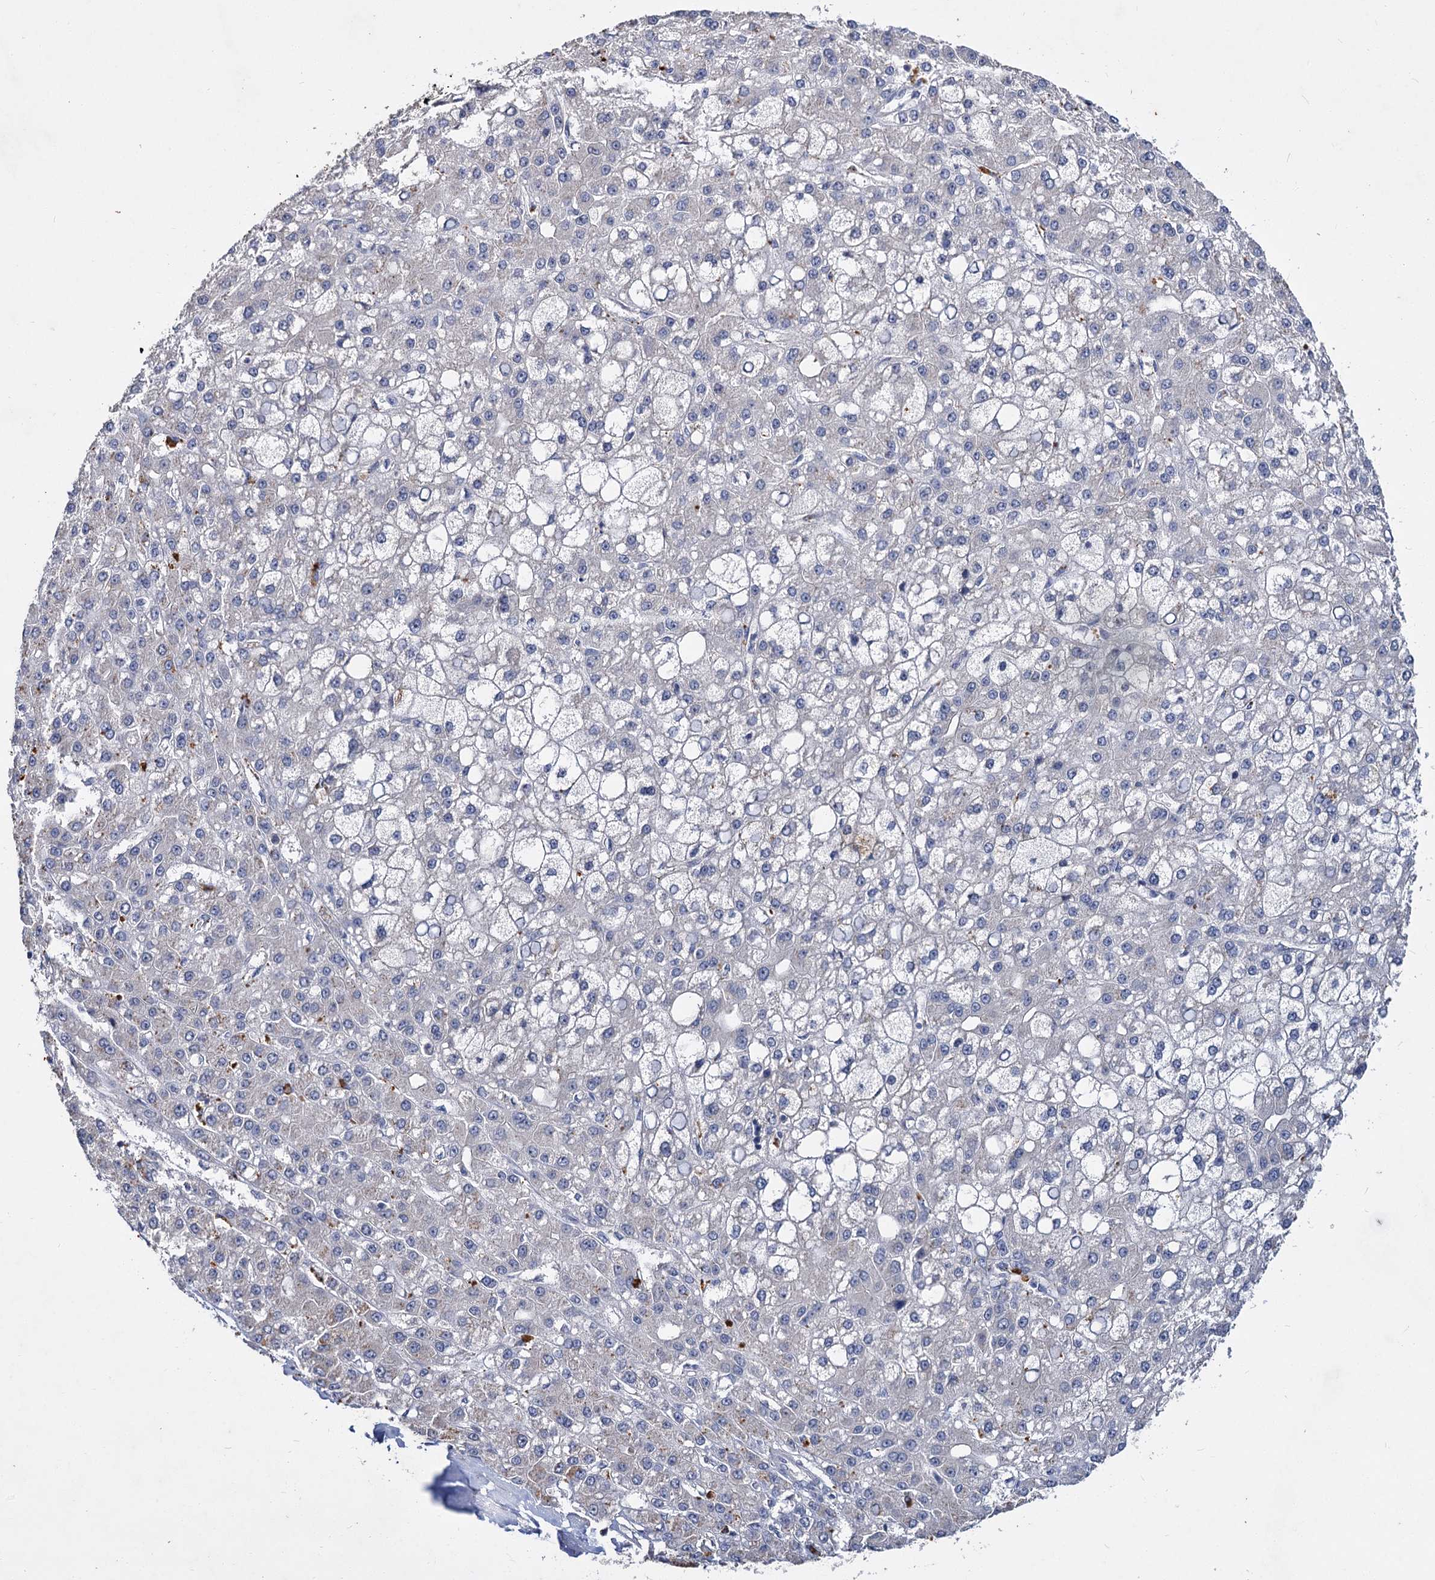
{"staining": {"intensity": "negative", "quantity": "none", "location": "none"}, "tissue": "liver cancer", "cell_type": "Tumor cells", "image_type": "cancer", "snomed": [{"axis": "morphology", "description": "Carcinoma, Hepatocellular, NOS"}, {"axis": "topography", "description": "Liver"}], "caption": "Liver cancer (hepatocellular carcinoma) was stained to show a protein in brown. There is no significant positivity in tumor cells.", "gene": "ATP9A", "patient": {"sex": "male", "age": 67}}